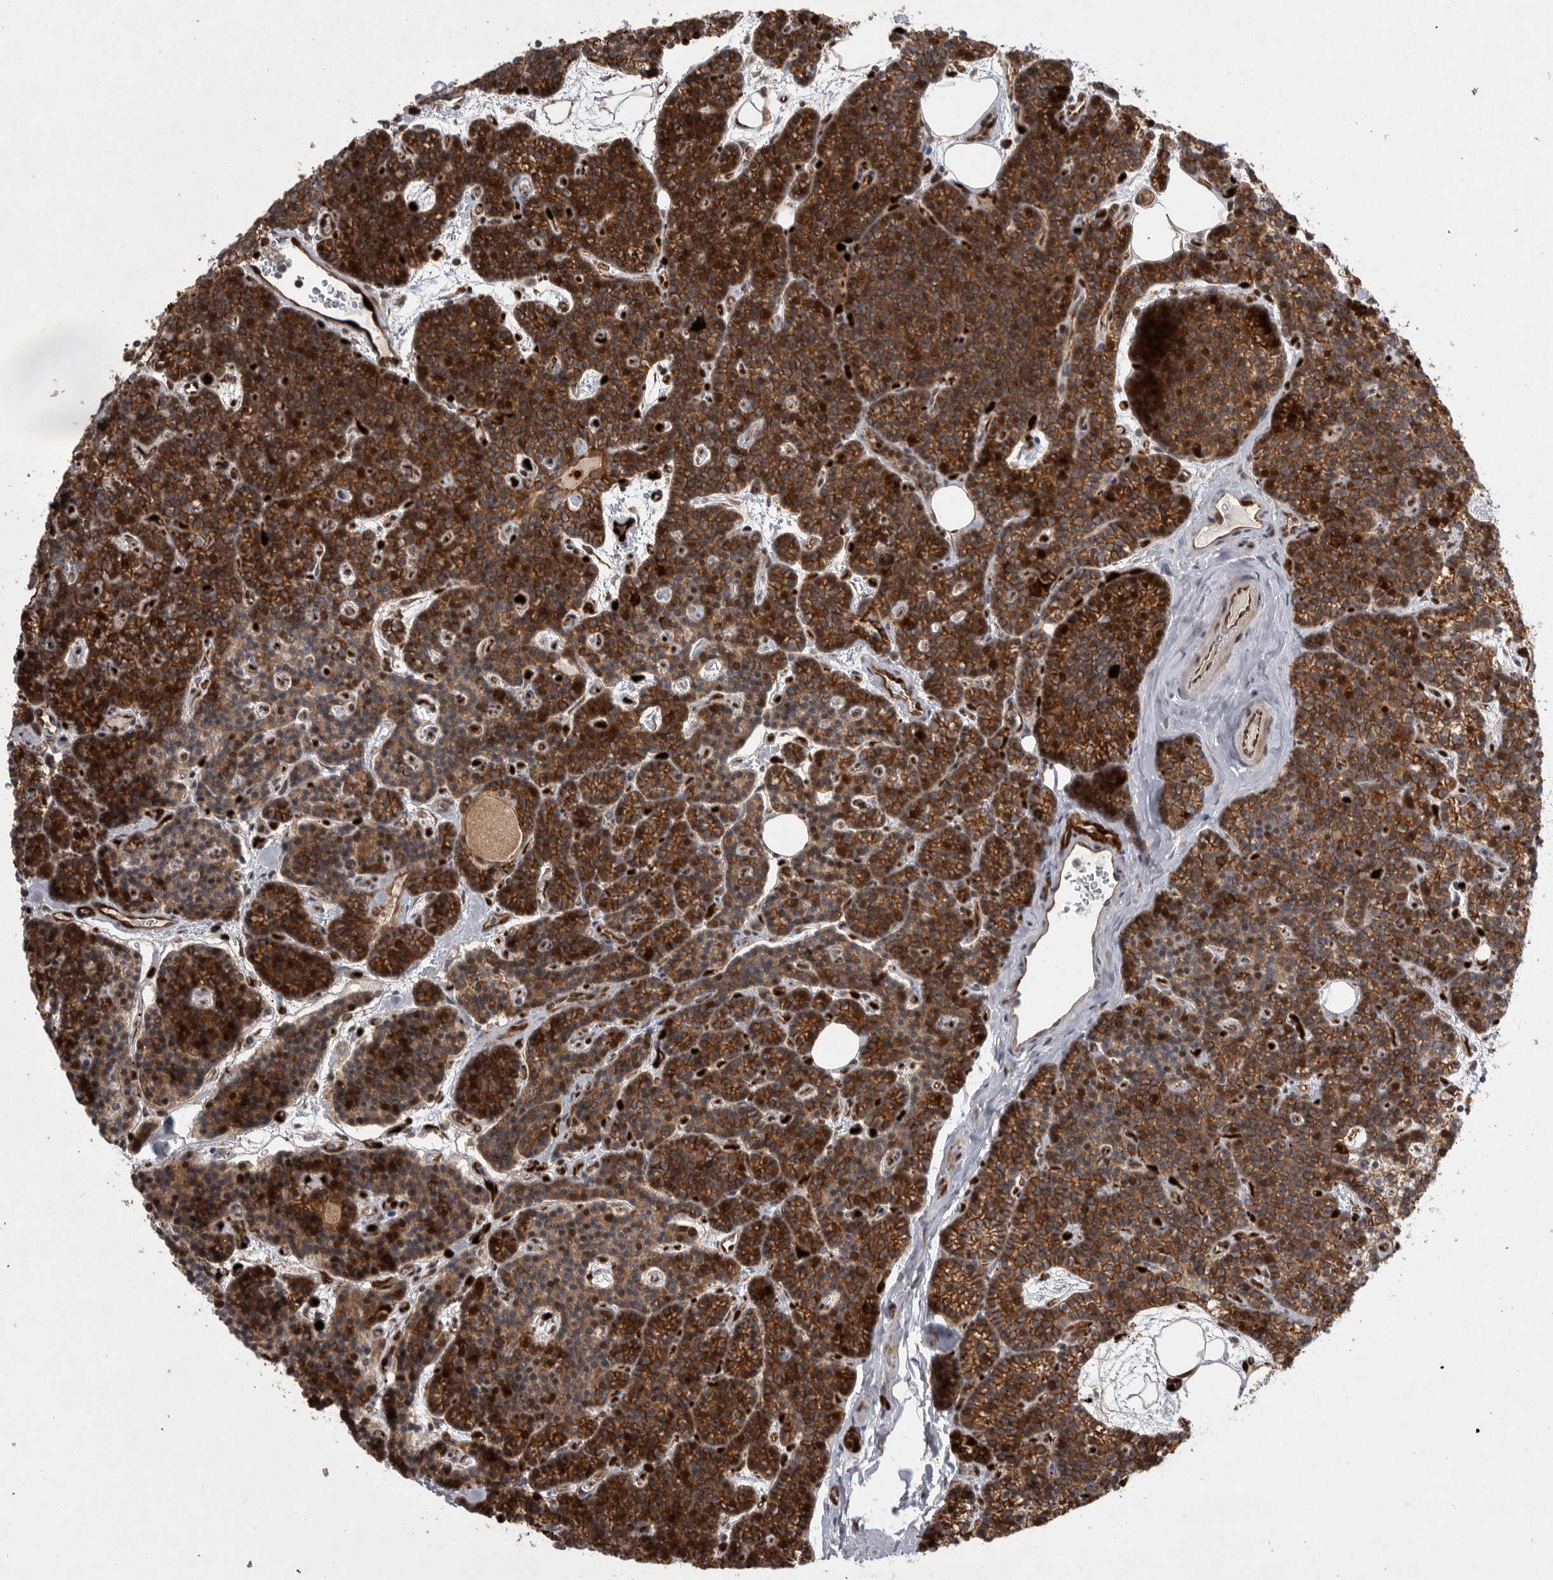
{"staining": {"intensity": "strong", "quantity": ">75%", "location": "cytoplasmic/membranous"}, "tissue": "parathyroid gland", "cell_type": "Glandular cells", "image_type": "normal", "snomed": [{"axis": "morphology", "description": "Normal tissue, NOS"}, {"axis": "topography", "description": "Parathyroid gland"}], "caption": "Glandular cells show high levels of strong cytoplasmic/membranous staining in approximately >75% of cells in normal human parathyroid gland. The staining was performed using DAB (3,3'-diaminobenzidine) to visualize the protein expression in brown, while the nuclei were stained in blue with hematoxylin (Magnification: 20x).", "gene": "MPDZ", "patient": {"sex": "male", "age": 42}}